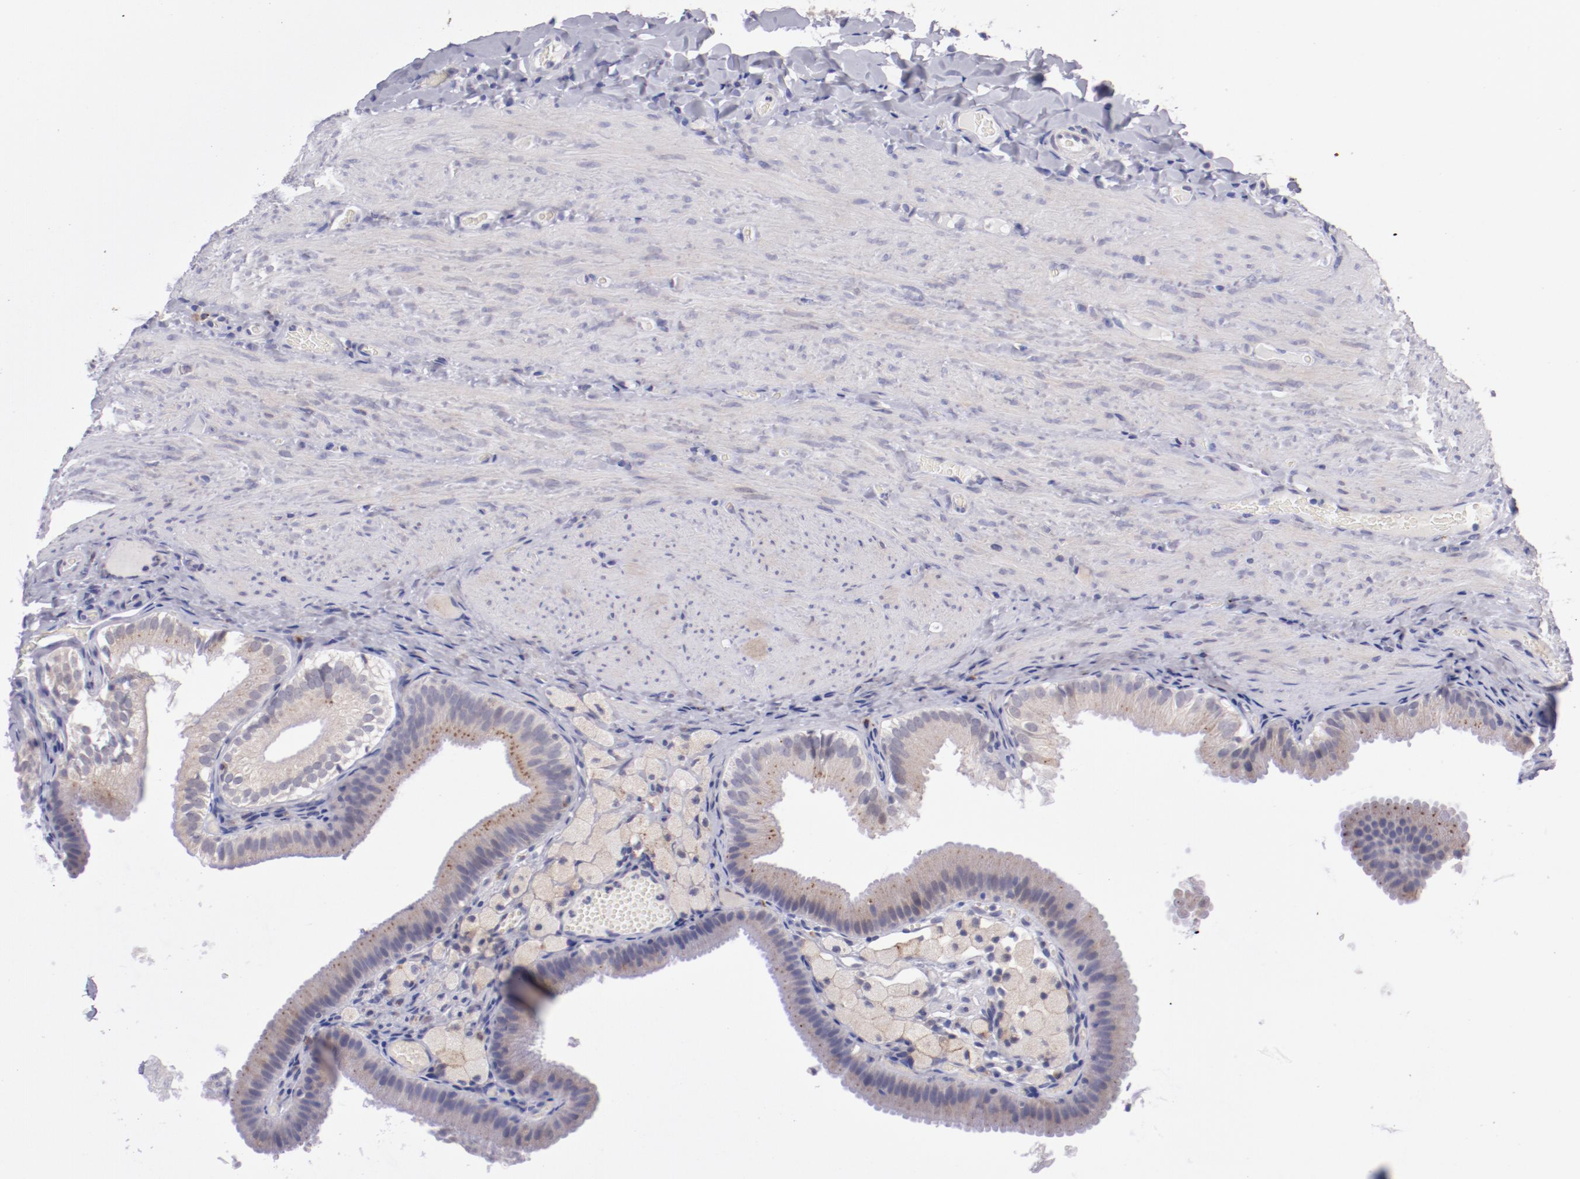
{"staining": {"intensity": "moderate", "quantity": ">75%", "location": "cytoplasmic/membranous"}, "tissue": "gallbladder", "cell_type": "Glandular cells", "image_type": "normal", "snomed": [{"axis": "morphology", "description": "Normal tissue, NOS"}, {"axis": "topography", "description": "Gallbladder"}], "caption": "Gallbladder stained with immunohistochemistry (IHC) exhibits moderate cytoplasmic/membranous staining in about >75% of glandular cells. The staining was performed using DAB to visualize the protein expression in brown, while the nuclei were stained in blue with hematoxylin (Magnification: 20x).", "gene": "TRAF3", "patient": {"sex": "female", "age": 24}}